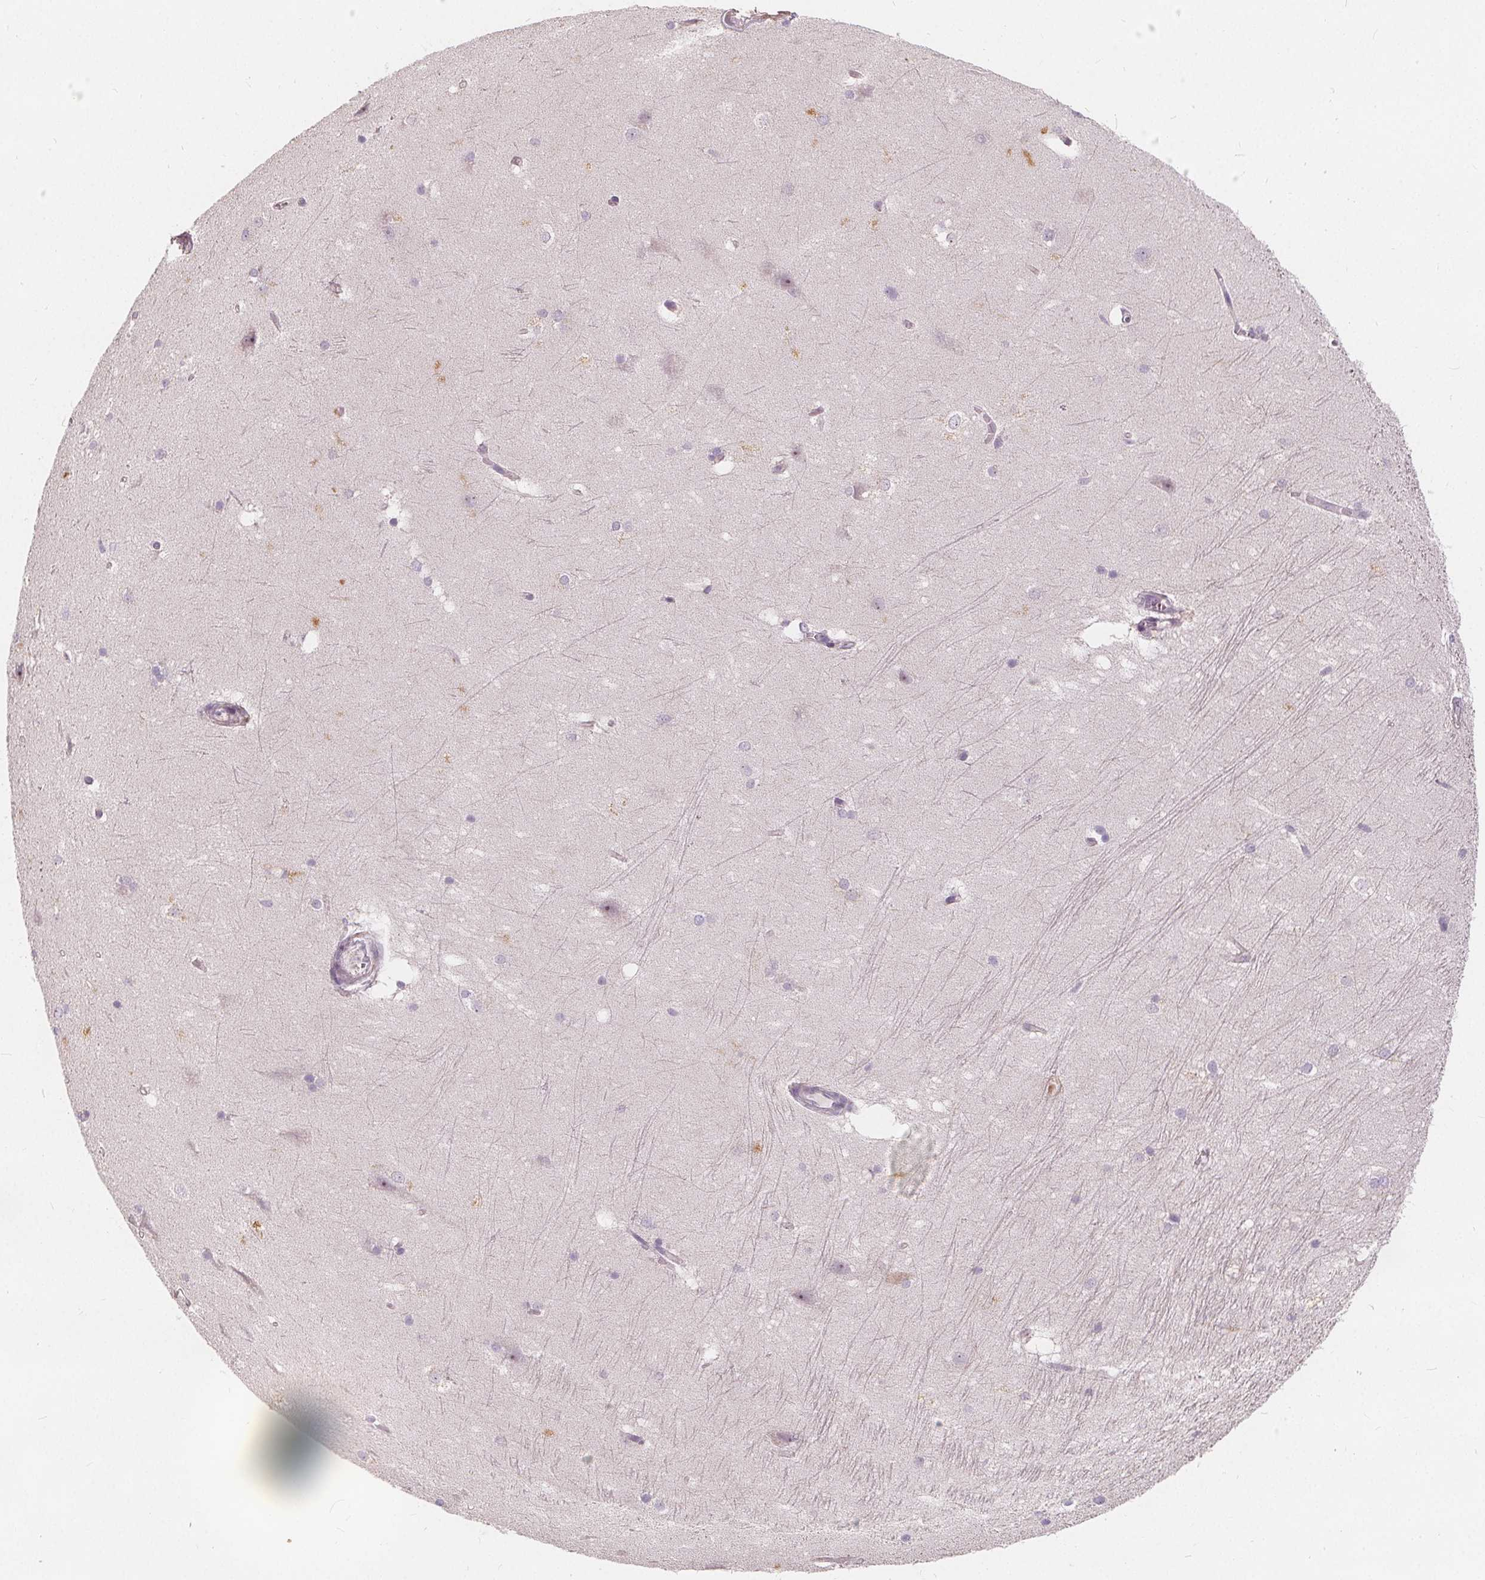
{"staining": {"intensity": "negative", "quantity": "none", "location": "none"}, "tissue": "hippocampus", "cell_type": "Glial cells", "image_type": "normal", "snomed": [{"axis": "morphology", "description": "Normal tissue, NOS"}, {"axis": "topography", "description": "Cerebral cortex"}, {"axis": "topography", "description": "Hippocampus"}], "caption": "Glial cells show no significant protein positivity in benign hippocampus. (DAB (3,3'-diaminobenzidine) immunohistochemistry (IHC) with hematoxylin counter stain).", "gene": "DRC3", "patient": {"sex": "female", "age": 19}}